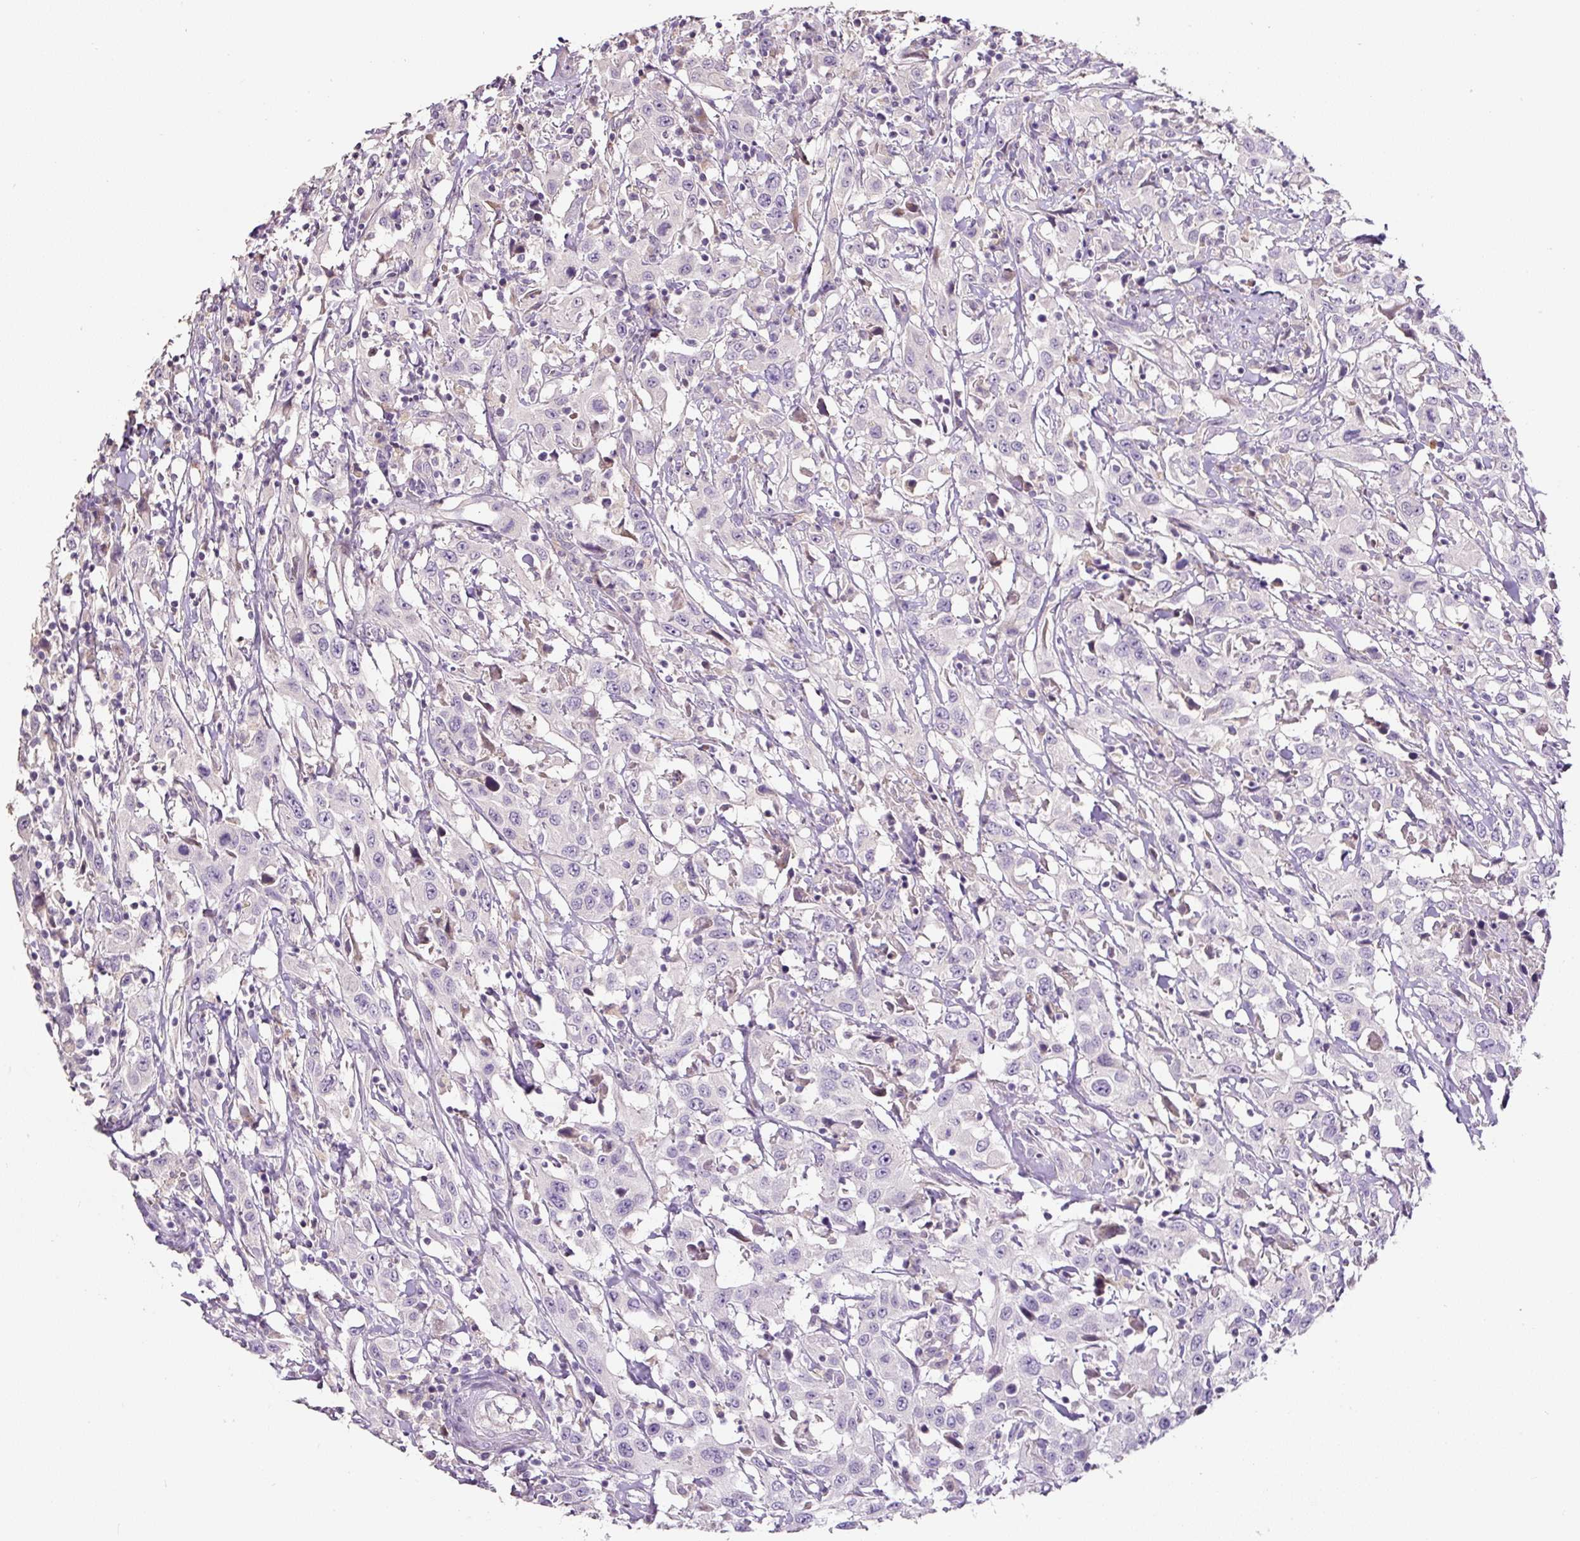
{"staining": {"intensity": "negative", "quantity": "none", "location": "none"}, "tissue": "urothelial cancer", "cell_type": "Tumor cells", "image_type": "cancer", "snomed": [{"axis": "morphology", "description": "Urothelial carcinoma, High grade"}, {"axis": "topography", "description": "Urinary bladder"}], "caption": "An immunohistochemistry photomicrograph of urothelial cancer is shown. There is no staining in tumor cells of urothelial cancer.", "gene": "HPS4", "patient": {"sex": "male", "age": 61}}